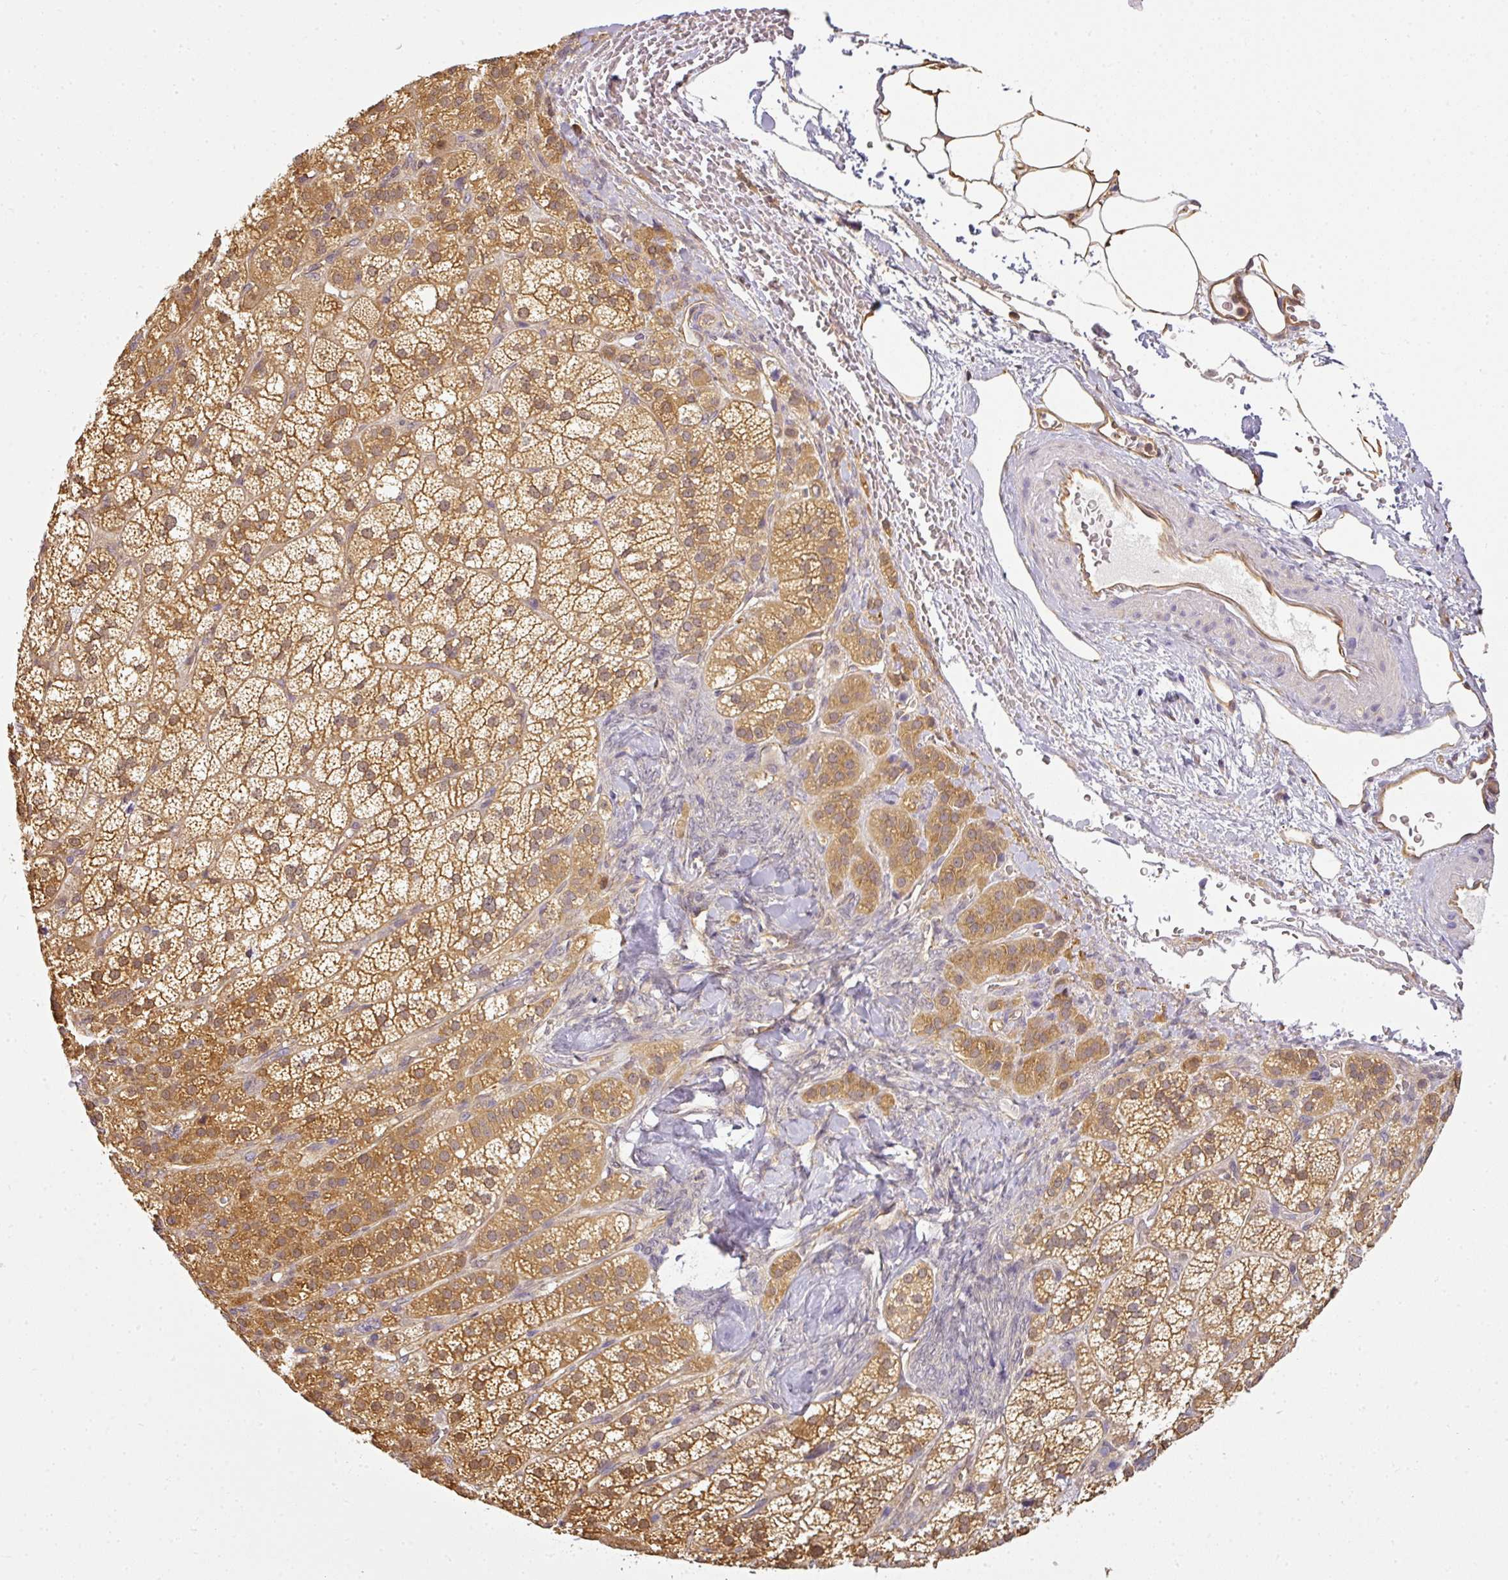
{"staining": {"intensity": "moderate", "quantity": ">75%", "location": "cytoplasmic/membranous"}, "tissue": "adrenal gland", "cell_type": "Glandular cells", "image_type": "normal", "snomed": [{"axis": "morphology", "description": "Normal tissue, NOS"}, {"axis": "topography", "description": "Adrenal gland"}], "caption": "Immunohistochemical staining of benign adrenal gland exhibits >75% levels of moderate cytoplasmic/membranous protein staining in approximately >75% of glandular cells.", "gene": "ANKRD18A", "patient": {"sex": "female", "age": 60}}